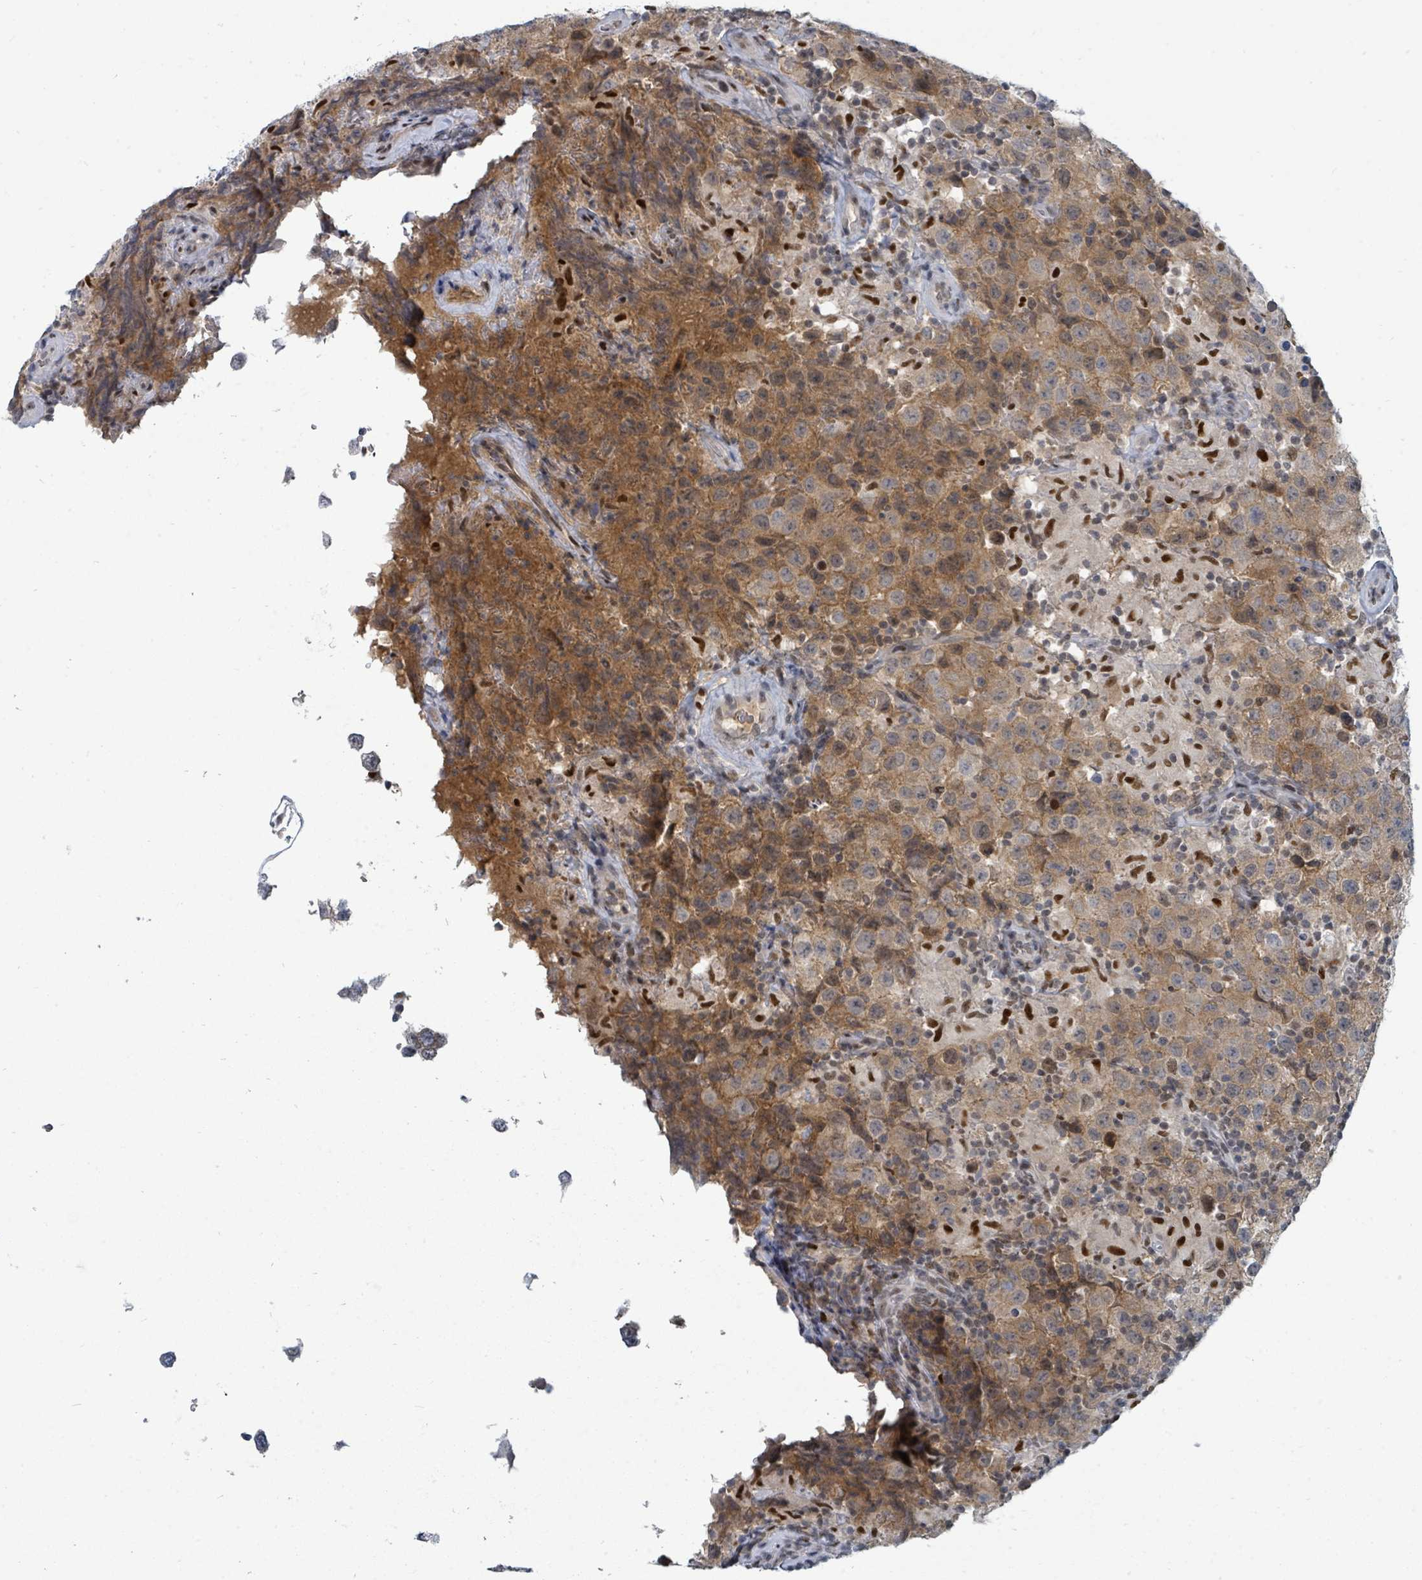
{"staining": {"intensity": "moderate", "quantity": ">75%", "location": "cytoplasmic/membranous"}, "tissue": "testis cancer", "cell_type": "Tumor cells", "image_type": "cancer", "snomed": [{"axis": "morphology", "description": "Seminoma, NOS"}, {"axis": "morphology", "description": "Carcinoma, Embryonal, NOS"}, {"axis": "topography", "description": "Testis"}], "caption": "Immunohistochemical staining of human testis cancer displays moderate cytoplasmic/membranous protein expression in approximately >75% of tumor cells. The staining is performed using DAB brown chromogen to label protein expression. The nuclei are counter-stained blue using hematoxylin.", "gene": "UCK1", "patient": {"sex": "male", "age": 41}}